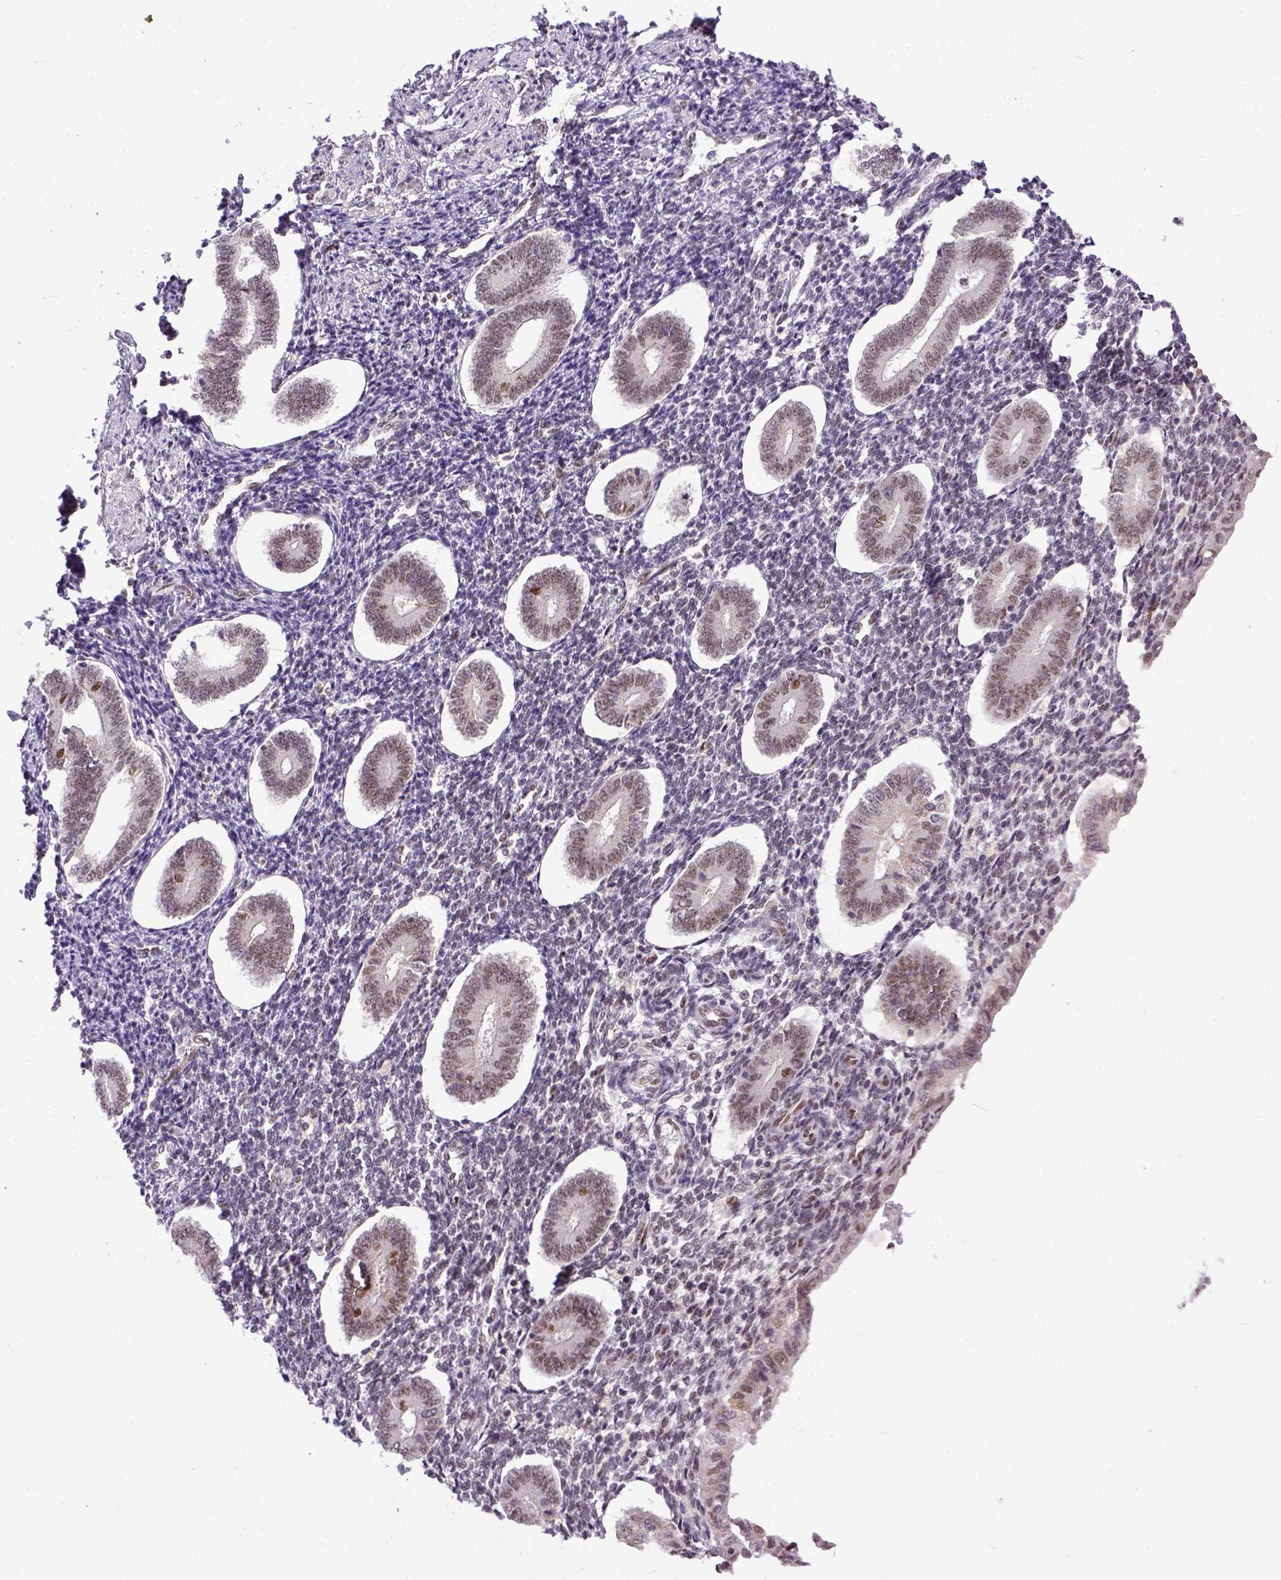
{"staining": {"intensity": "weak", "quantity": ">75%", "location": "nuclear"}, "tissue": "endometrium", "cell_type": "Cells in endometrial stroma", "image_type": "normal", "snomed": [{"axis": "morphology", "description": "Normal tissue, NOS"}, {"axis": "topography", "description": "Endometrium"}], "caption": "DAB immunohistochemical staining of benign human endometrium exhibits weak nuclear protein expression in approximately >75% of cells in endometrial stroma. (brown staining indicates protein expression, while blue staining denotes nuclei).", "gene": "ERCC1", "patient": {"sex": "female", "age": 40}}